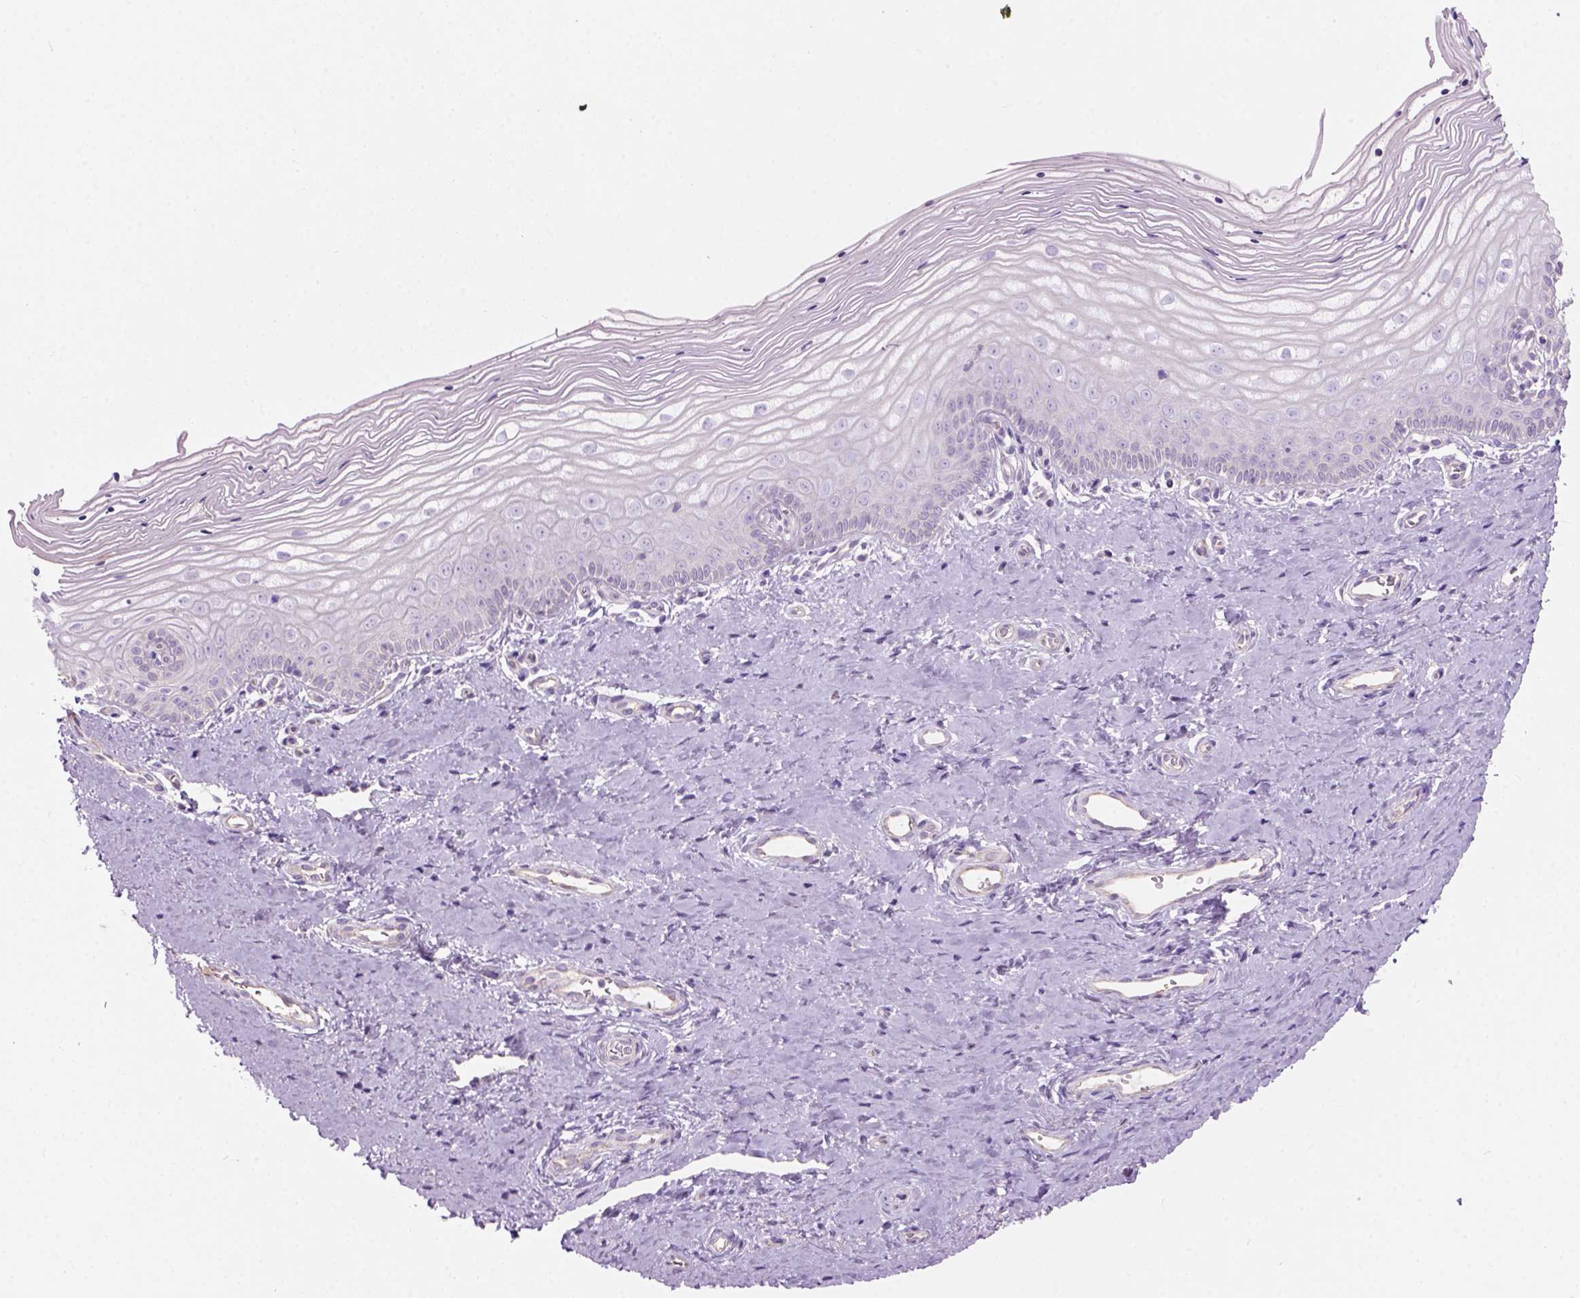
{"staining": {"intensity": "negative", "quantity": "none", "location": "none"}, "tissue": "vagina", "cell_type": "Squamous epithelial cells", "image_type": "normal", "snomed": [{"axis": "morphology", "description": "Normal tissue, NOS"}, {"axis": "topography", "description": "Vagina"}], "caption": "IHC micrograph of normal vagina stained for a protein (brown), which exhibits no staining in squamous epithelial cells. Brightfield microscopy of immunohistochemistry stained with DAB (brown) and hematoxylin (blue), captured at high magnification.", "gene": "CD84", "patient": {"sex": "female", "age": 39}}